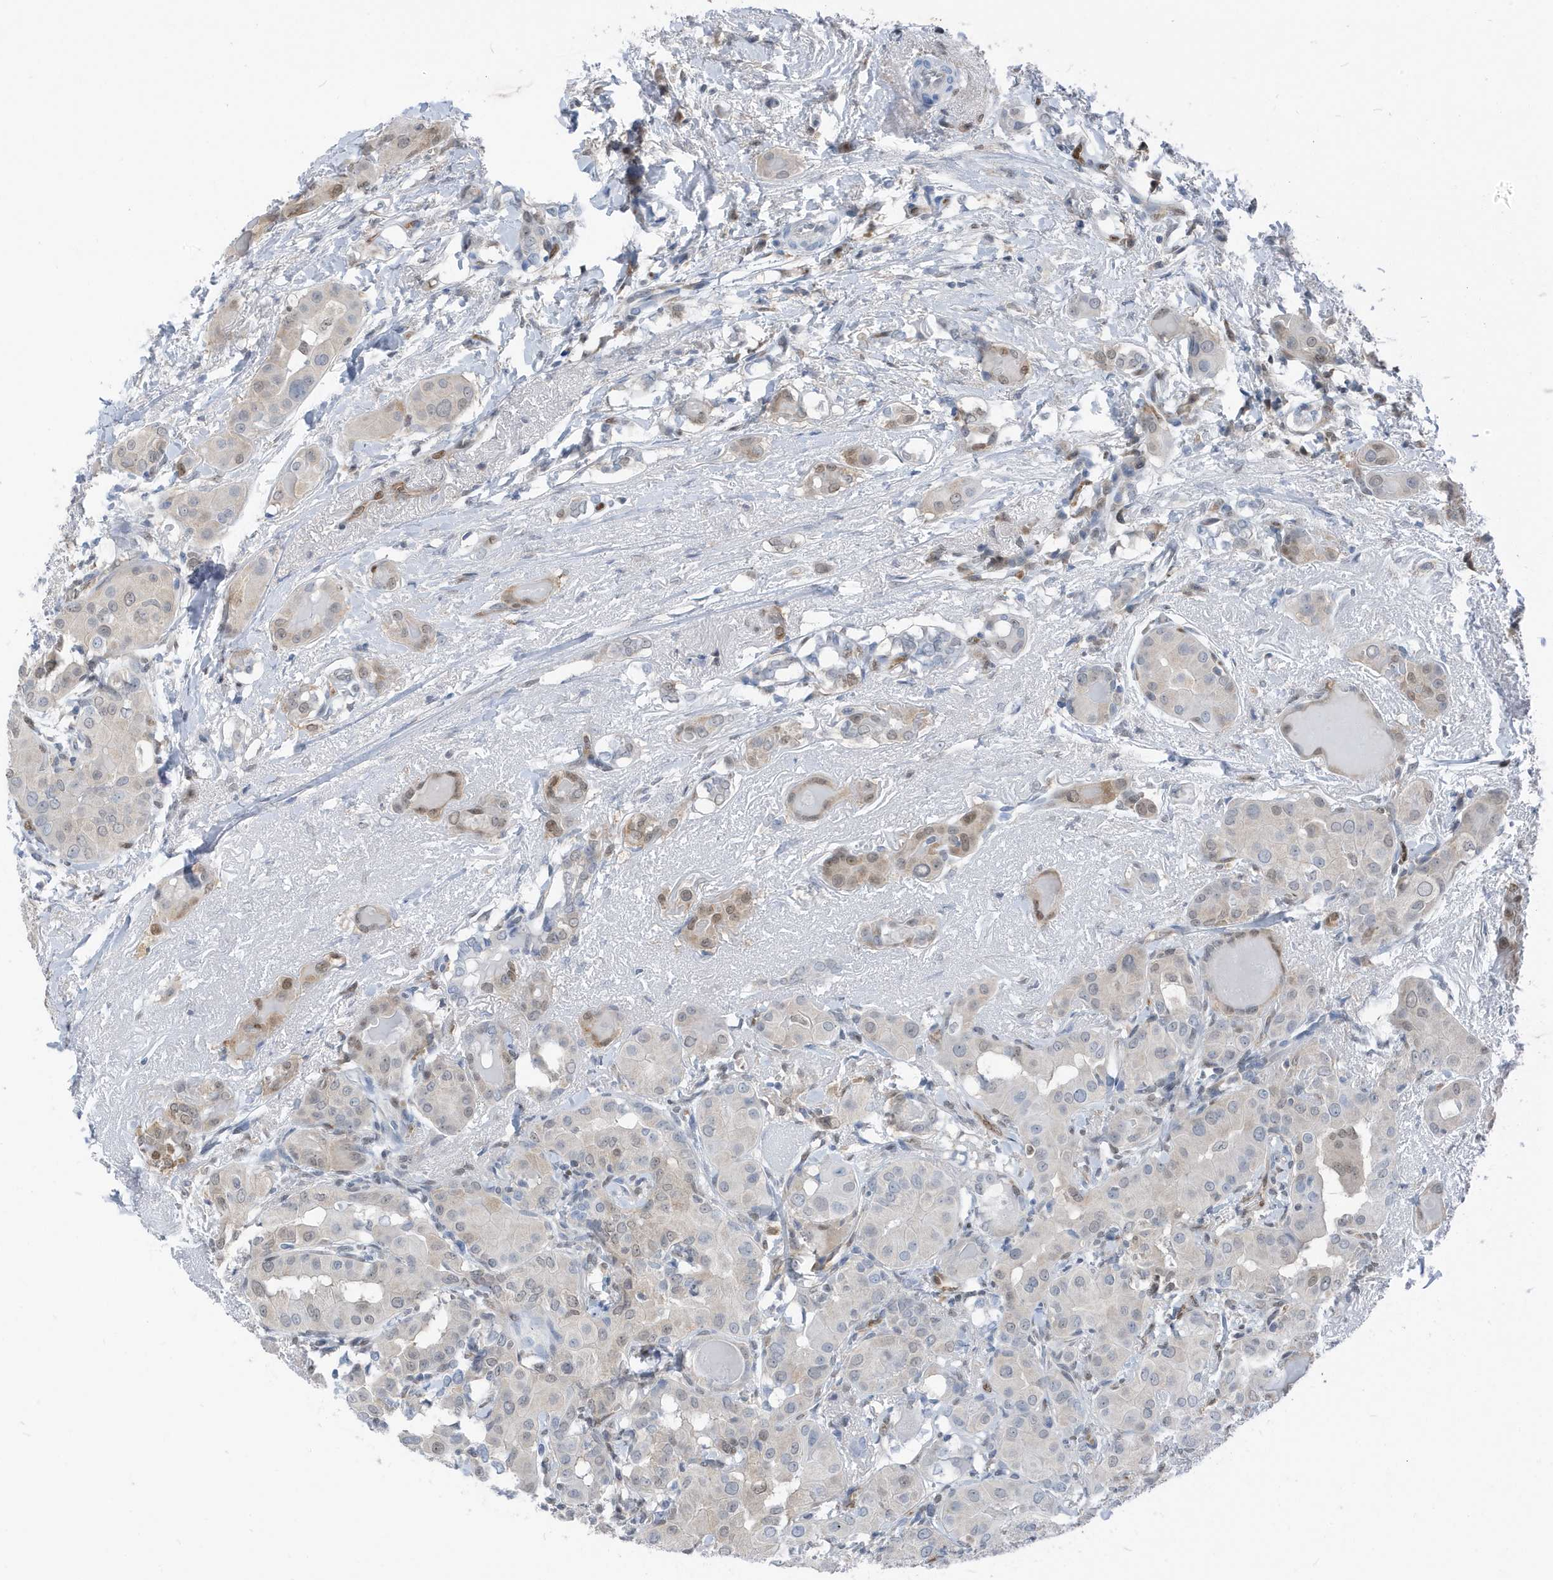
{"staining": {"intensity": "weak", "quantity": "<25%", "location": "nuclear"}, "tissue": "thyroid cancer", "cell_type": "Tumor cells", "image_type": "cancer", "snomed": [{"axis": "morphology", "description": "Papillary adenocarcinoma, NOS"}, {"axis": "topography", "description": "Thyroid gland"}], "caption": "The IHC histopathology image has no significant positivity in tumor cells of thyroid cancer (papillary adenocarcinoma) tissue.", "gene": "NCOA7", "patient": {"sex": "male", "age": 33}}